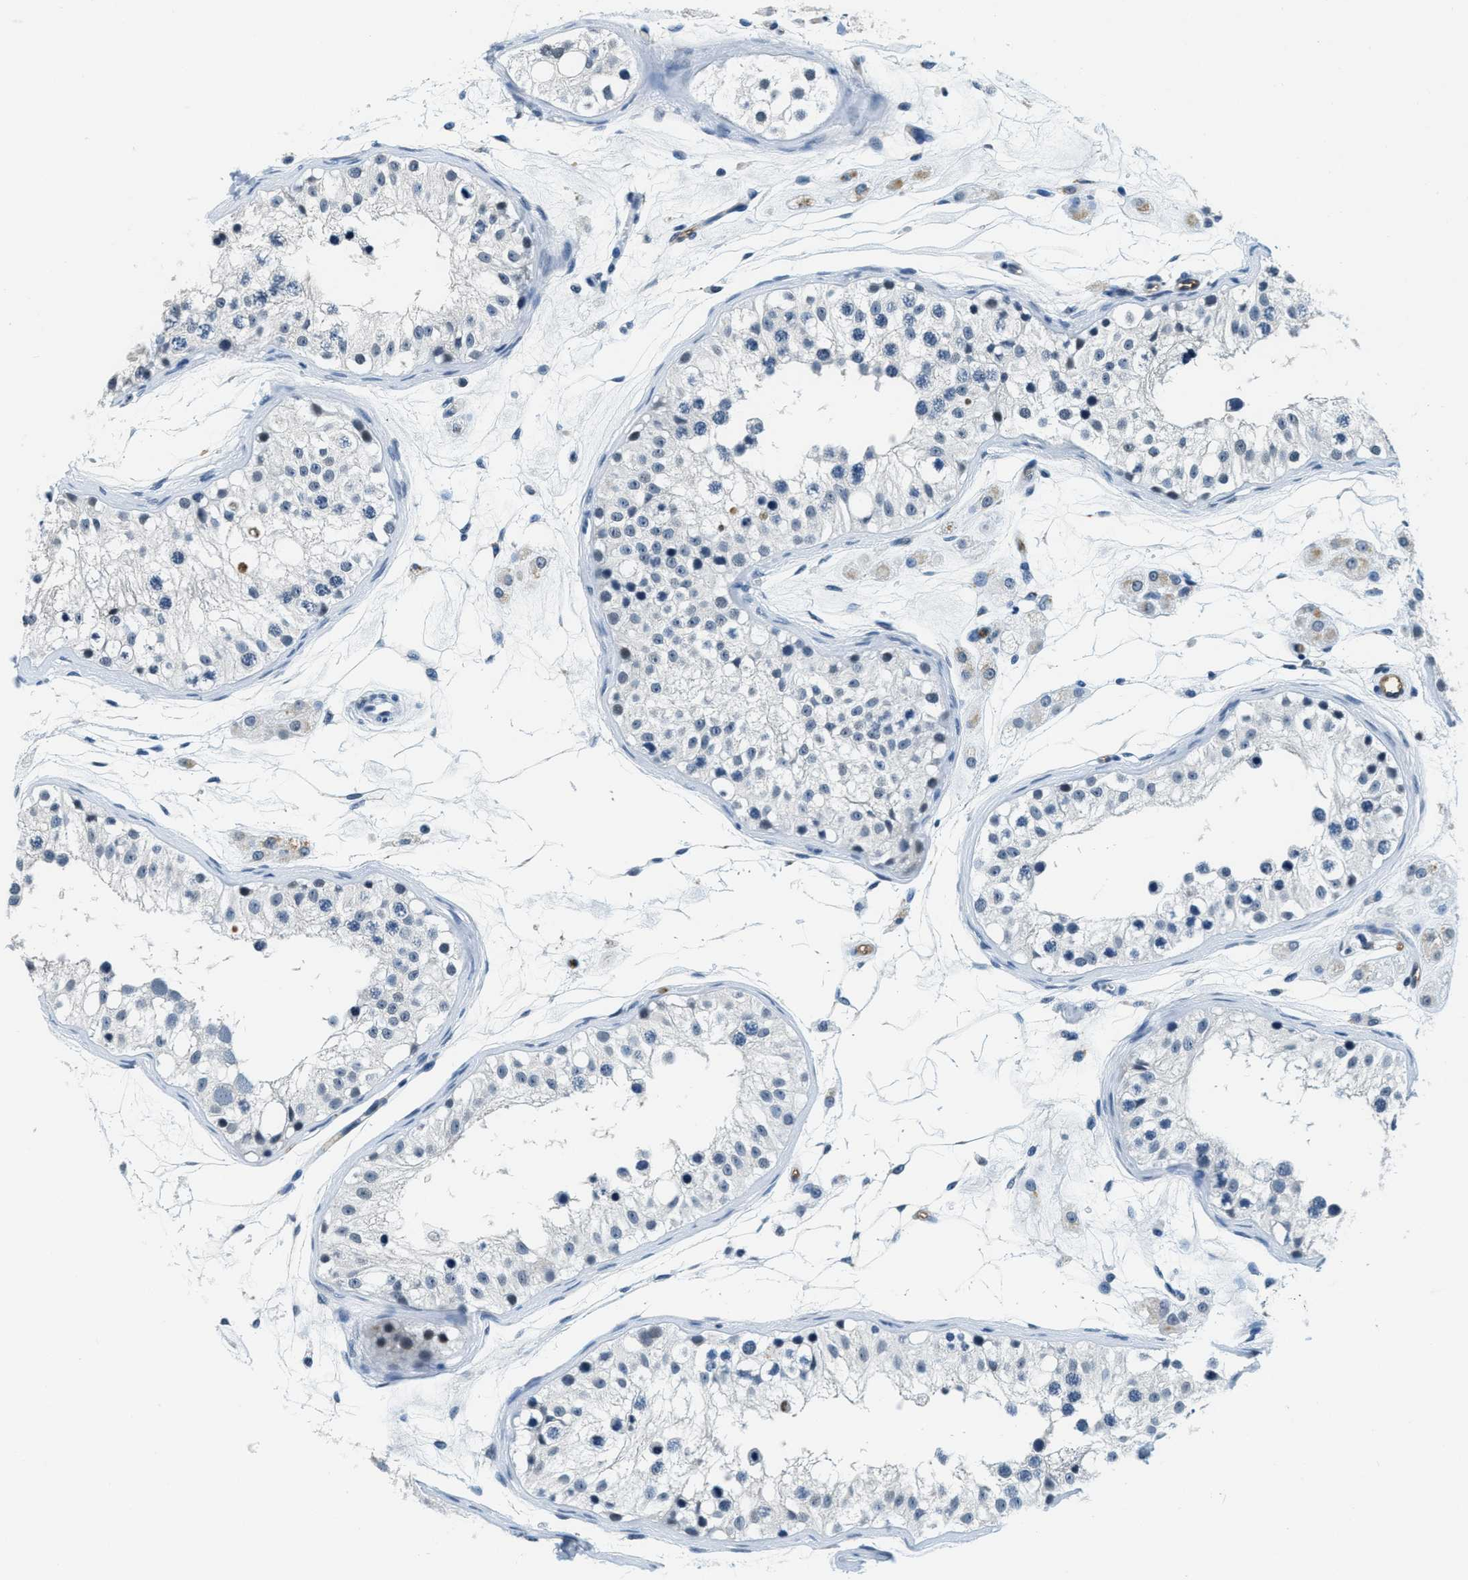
{"staining": {"intensity": "negative", "quantity": "none", "location": "none"}, "tissue": "testis", "cell_type": "Cells in seminiferous ducts", "image_type": "normal", "snomed": [{"axis": "morphology", "description": "Normal tissue, NOS"}, {"axis": "morphology", "description": "Adenocarcinoma, metastatic, NOS"}, {"axis": "topography", "description": "Testis"}], "caption": "Human testis stained for a protein using immunohistochemistry (IHC) exhibits no positivity in cells in seminiferous ducts.", "gene": "CA4", "patient": {"sex": "male", "age": 26}}